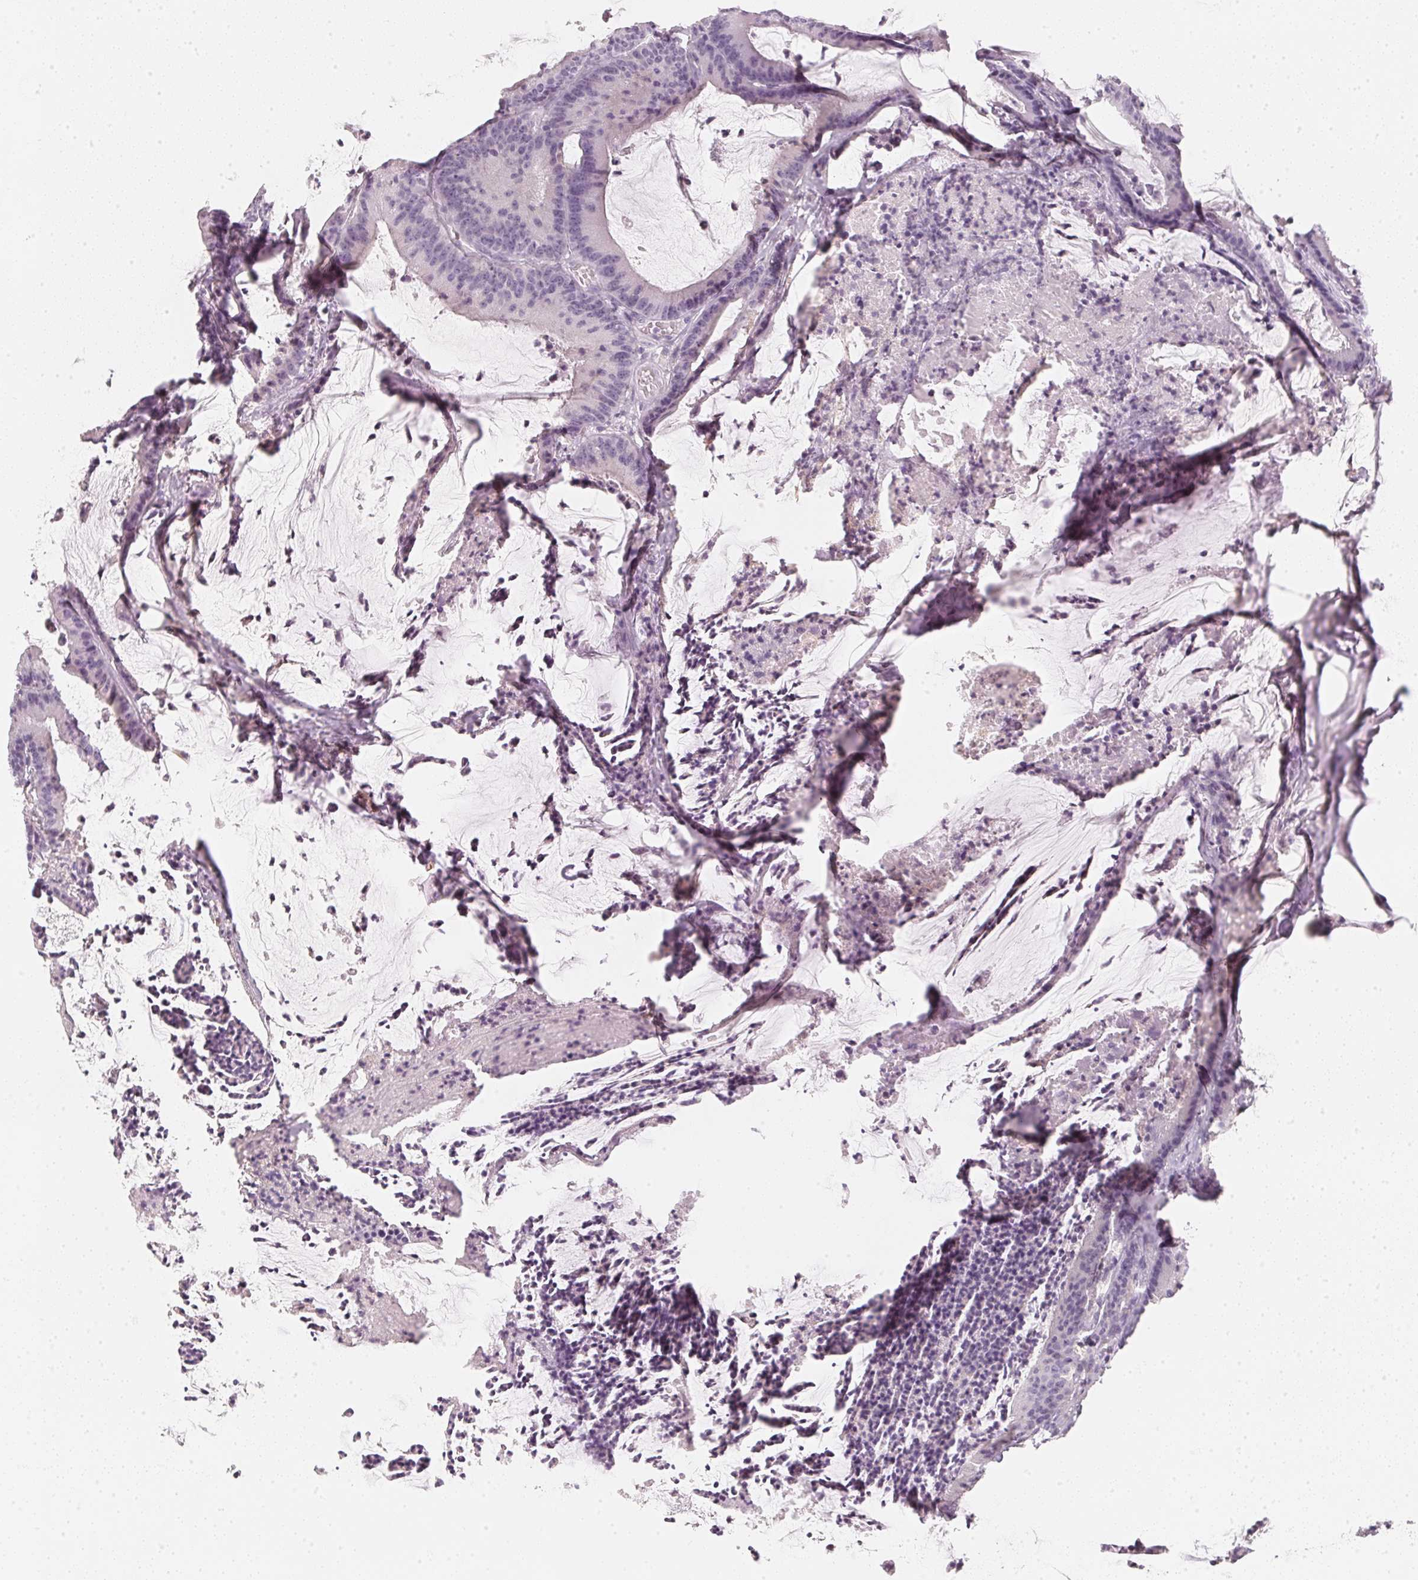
{"staining": {"intensity": "negative", "quantity": "none", "location": "none"}, "tissue": "colorectal cancer", "cell_type": "Tumor cells", "image_type": "cancer", "snomed": [{"axis": "morphology", "description": "Adenocarcinoma, NOS"}, {"axis": "topography", "description": "Colon"}], "caption": "High magnification brightfield microscopy of colorectal cancer stained with DAB (3,3'-diaminobenzidine) (brown) and counterstained with hematoxylin (blue): tumor cells show no significant expression.", "gene": "CFAP276", "patient": {"sex": "female", "age": 78}}